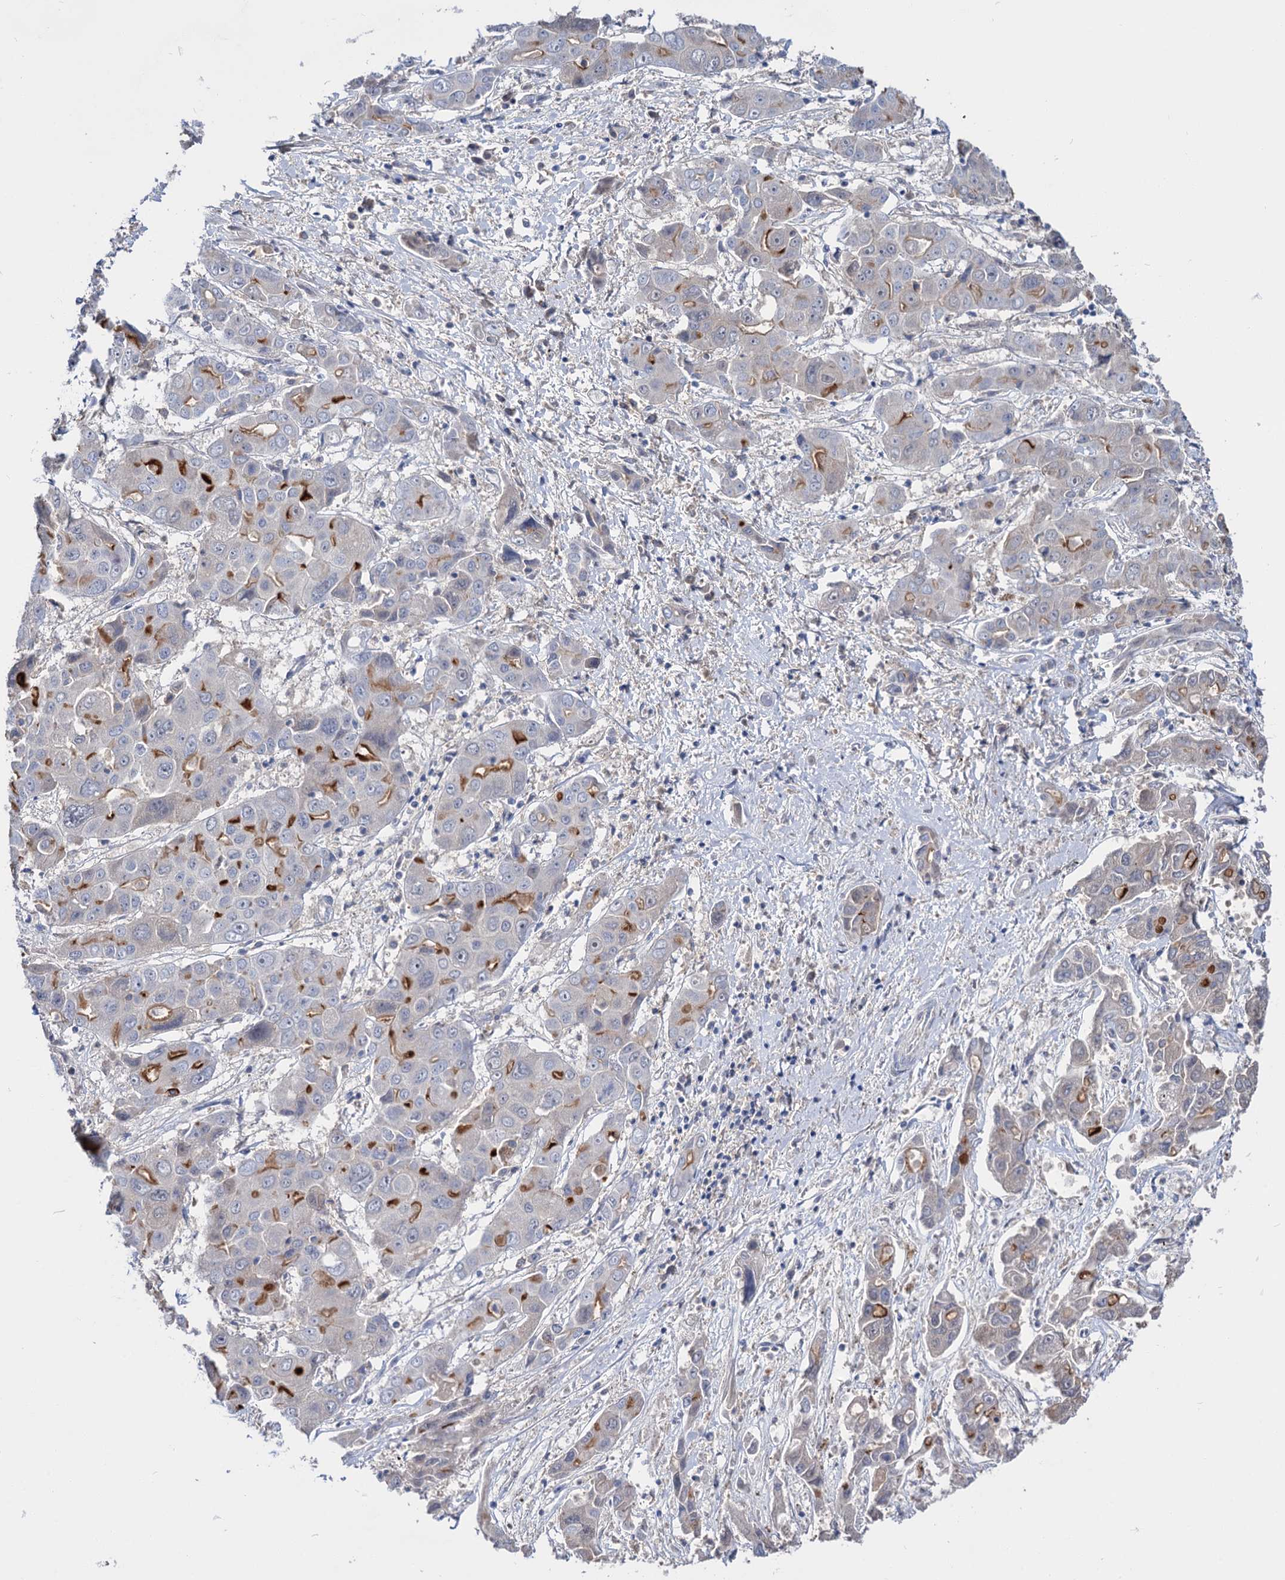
{"staining": {"intensity": "moderate", "quantity": "25%-75%", "location": "cytoplasmic/membranous"}, "tissue": "liver cancer", "cell_type": "Tumor cells", "image_type": "cancer", "snomed": [{"axis": "morphology", "description": "Cholangiocarcinoma"}, {"axis": "topography", "description": "Liver"}], "caption": "Immunohistochemical staining of human liver cancer demonstrates moderate cytoplasmic/membranous protein positivity in about 25%-75% of tumor cells.", "gene": "NEK10", "patient": {"sex": "male", "age": 67}}